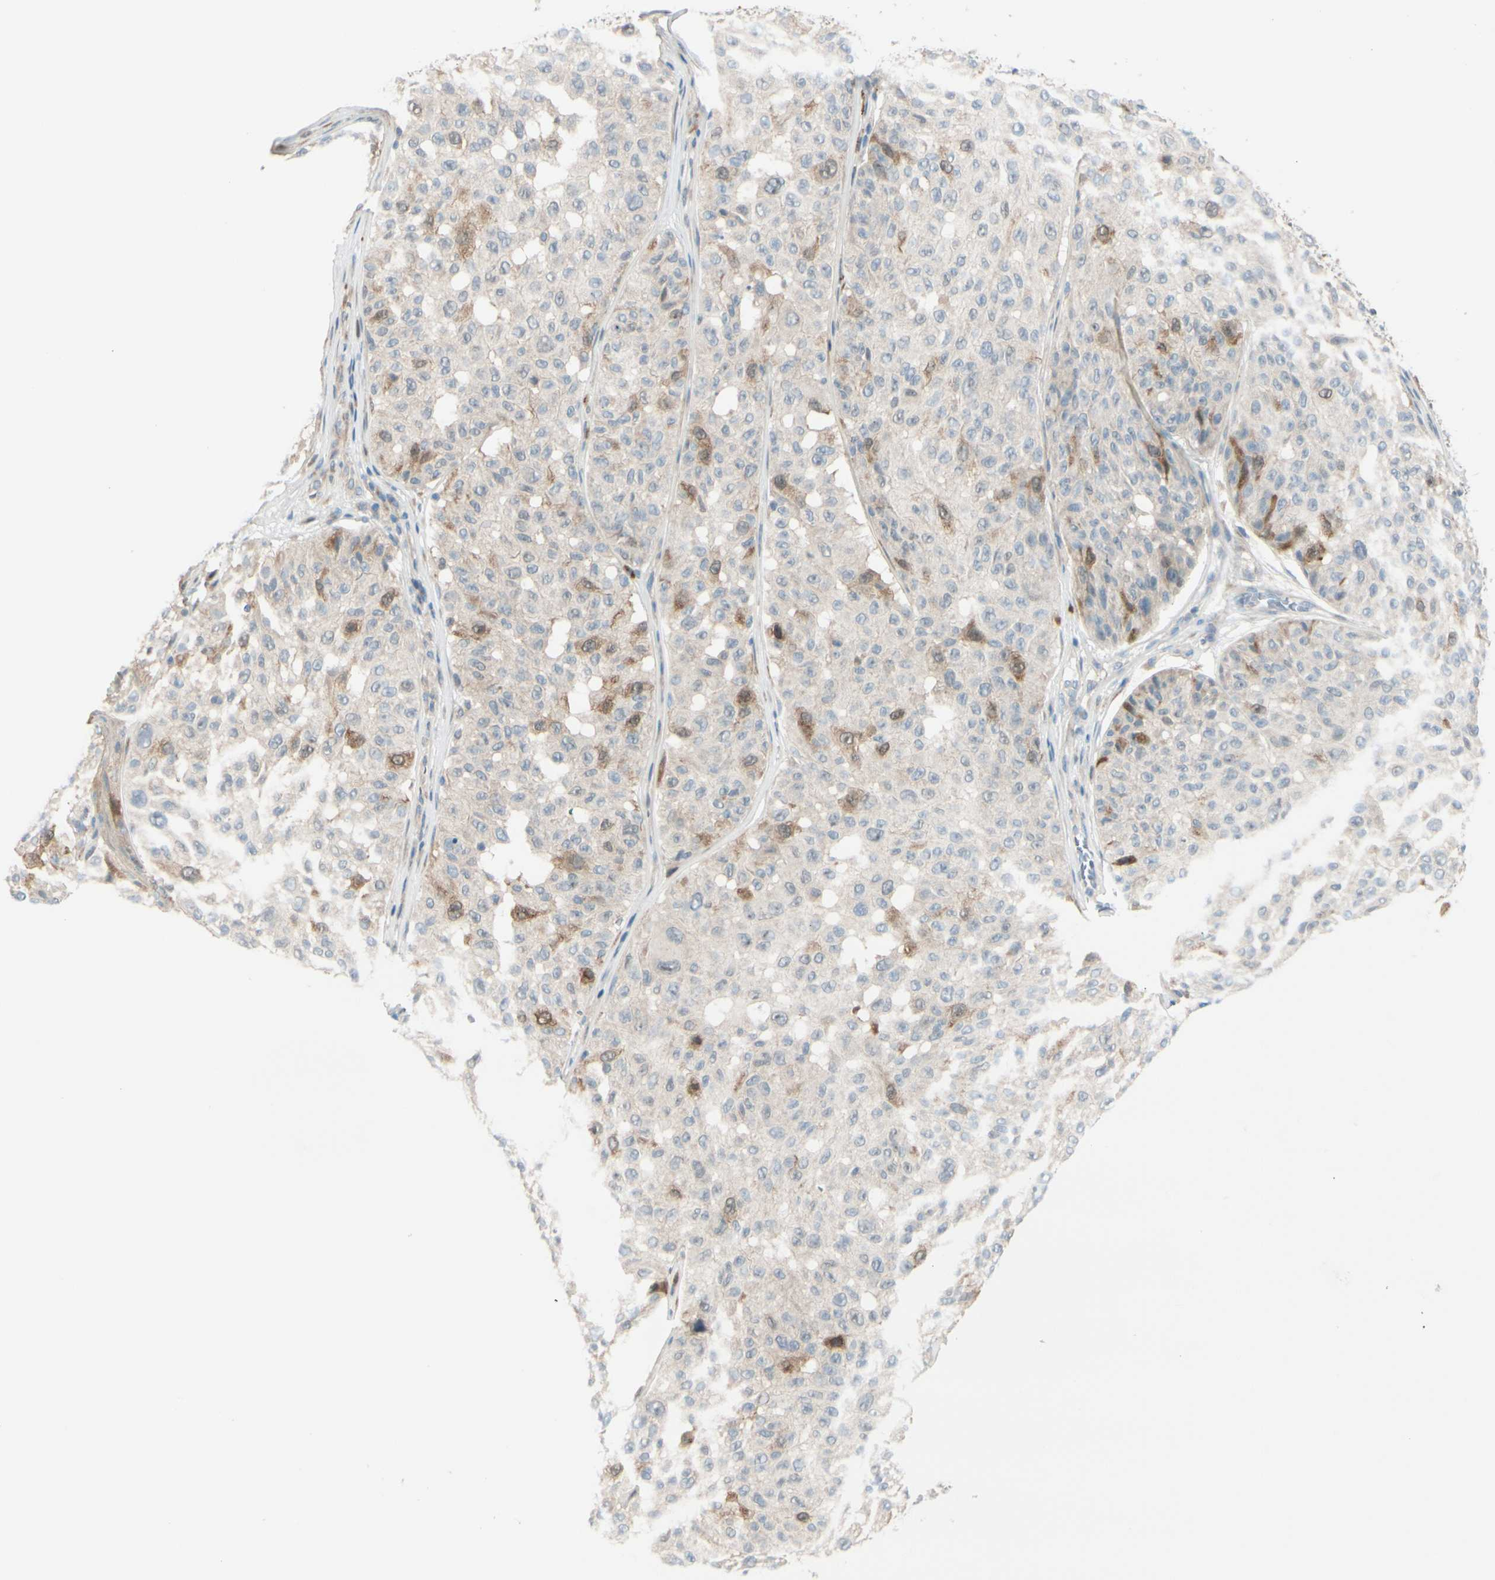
{"staining": {"intensity": "moderate", "quantity": "<25%", "location": "cytoplasmic/membranous"}, "tissue": "melanoma", "cell_type": "Tumor cells", "image_type": "cancer", "snomed": [{"axis": "morphology", "description": "Malignant melanoma, NOS"}, {"axis": "topography", "description": "Skin"}], "caption": "Approximately <25% of tumor cells in human melanoma demonstrate moderate cytoplasmic/membranous protein expression as visualized by brown immunohistochemical staining.", "gene": "PTTG1", "patient": {"sex": "female", "age": 46}}